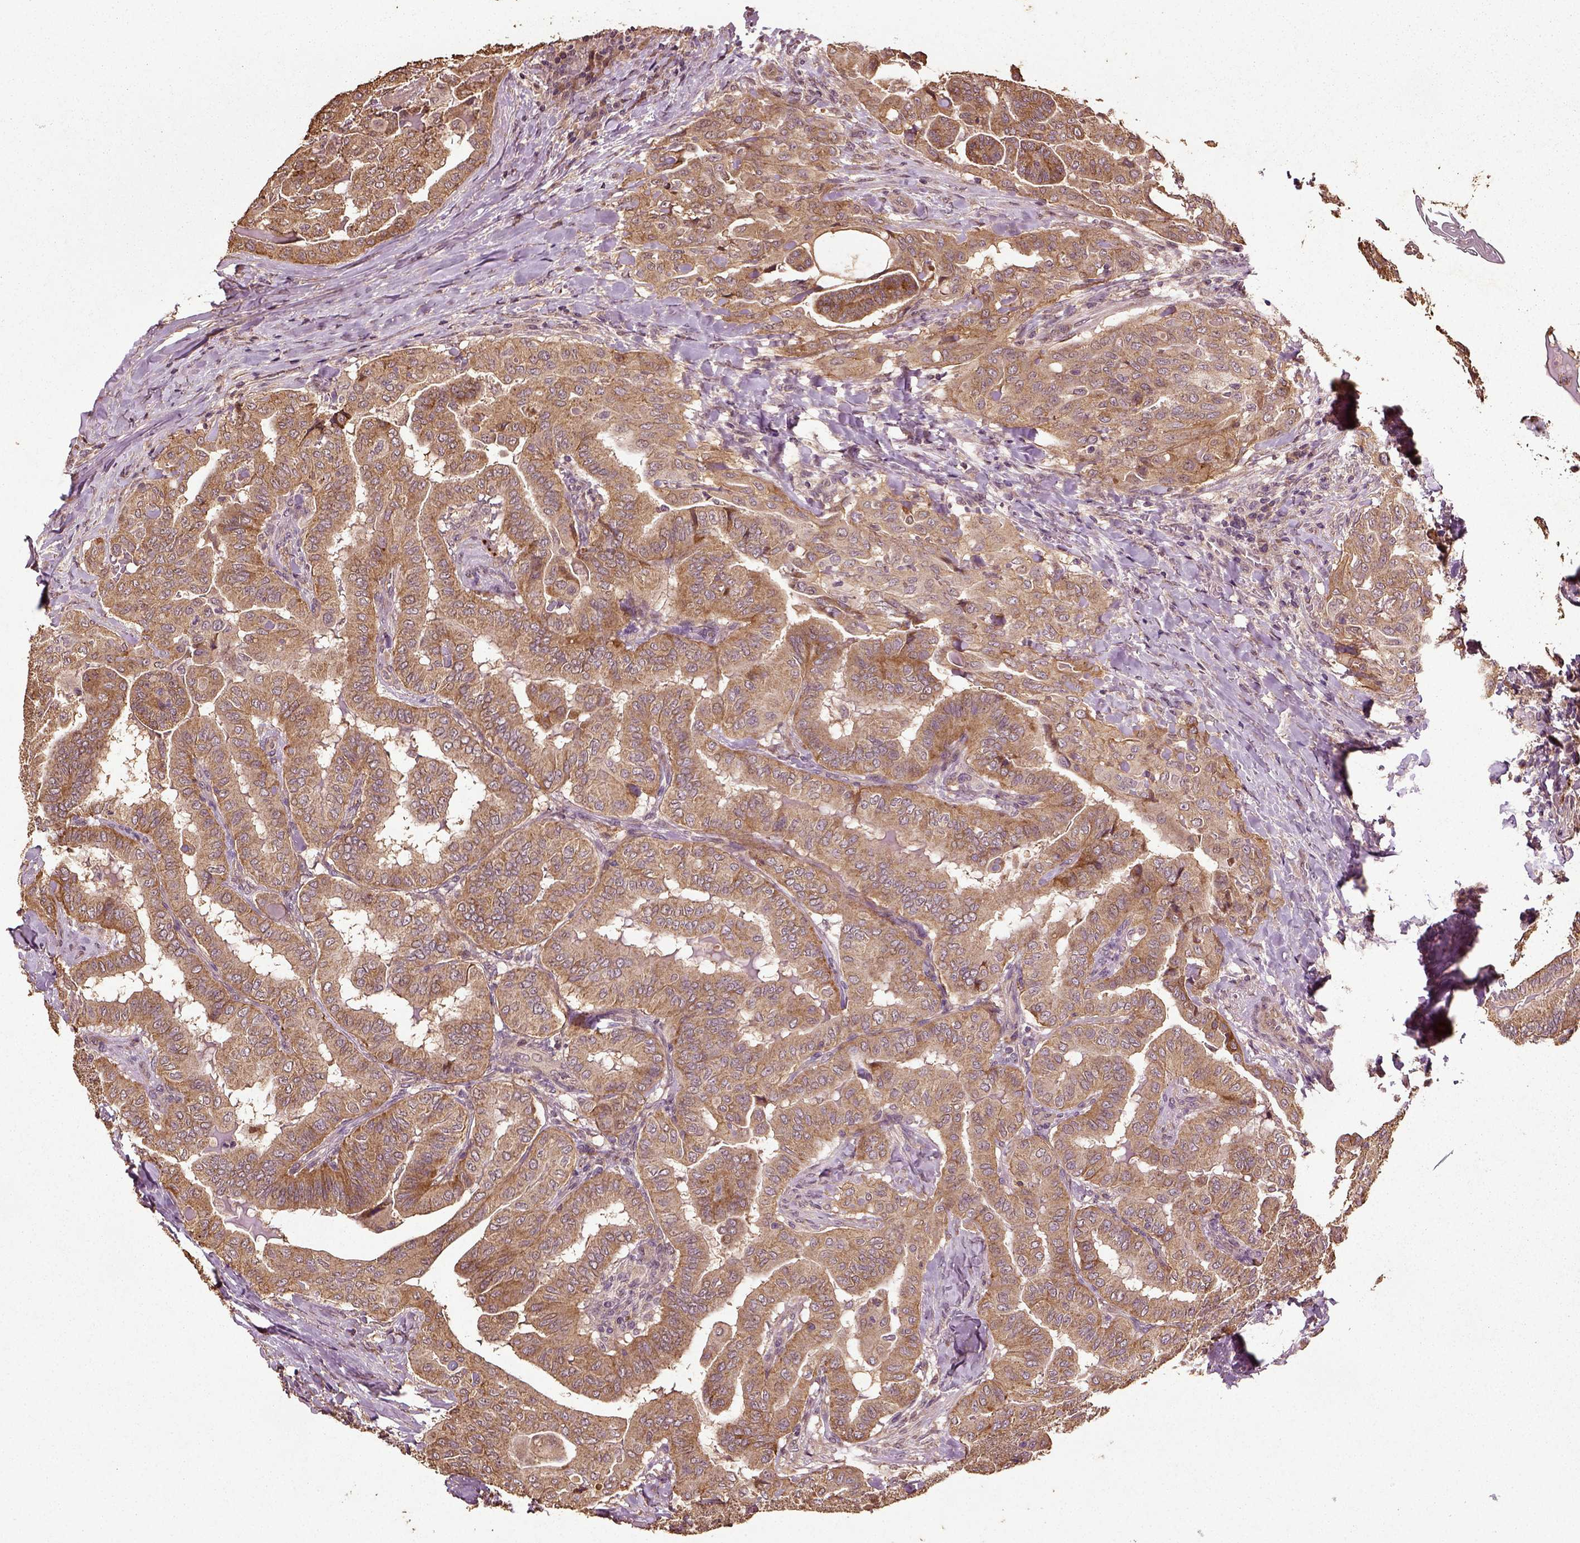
{"staining": {"intensity": "moderate", "quantity": ">75%", "location": "cytoplasmic/membranous"}, "tissue": "thyroid cancer", "cell_type": "Tumor cells", "image_type": "cancer", "snomed": [{"axis": "morphology", "description": "Papillary adenocarcinoma, NOS"}, {"axis": "topography", "description": "Thyroid gland"}], "caption": "Human thyroid papillary adenocarcinoma stained with a protein marker demonstrates moderate staining in tumor cells.", "gene": "ERV3-1", "patient": {"sex": "female", "age": 68}}